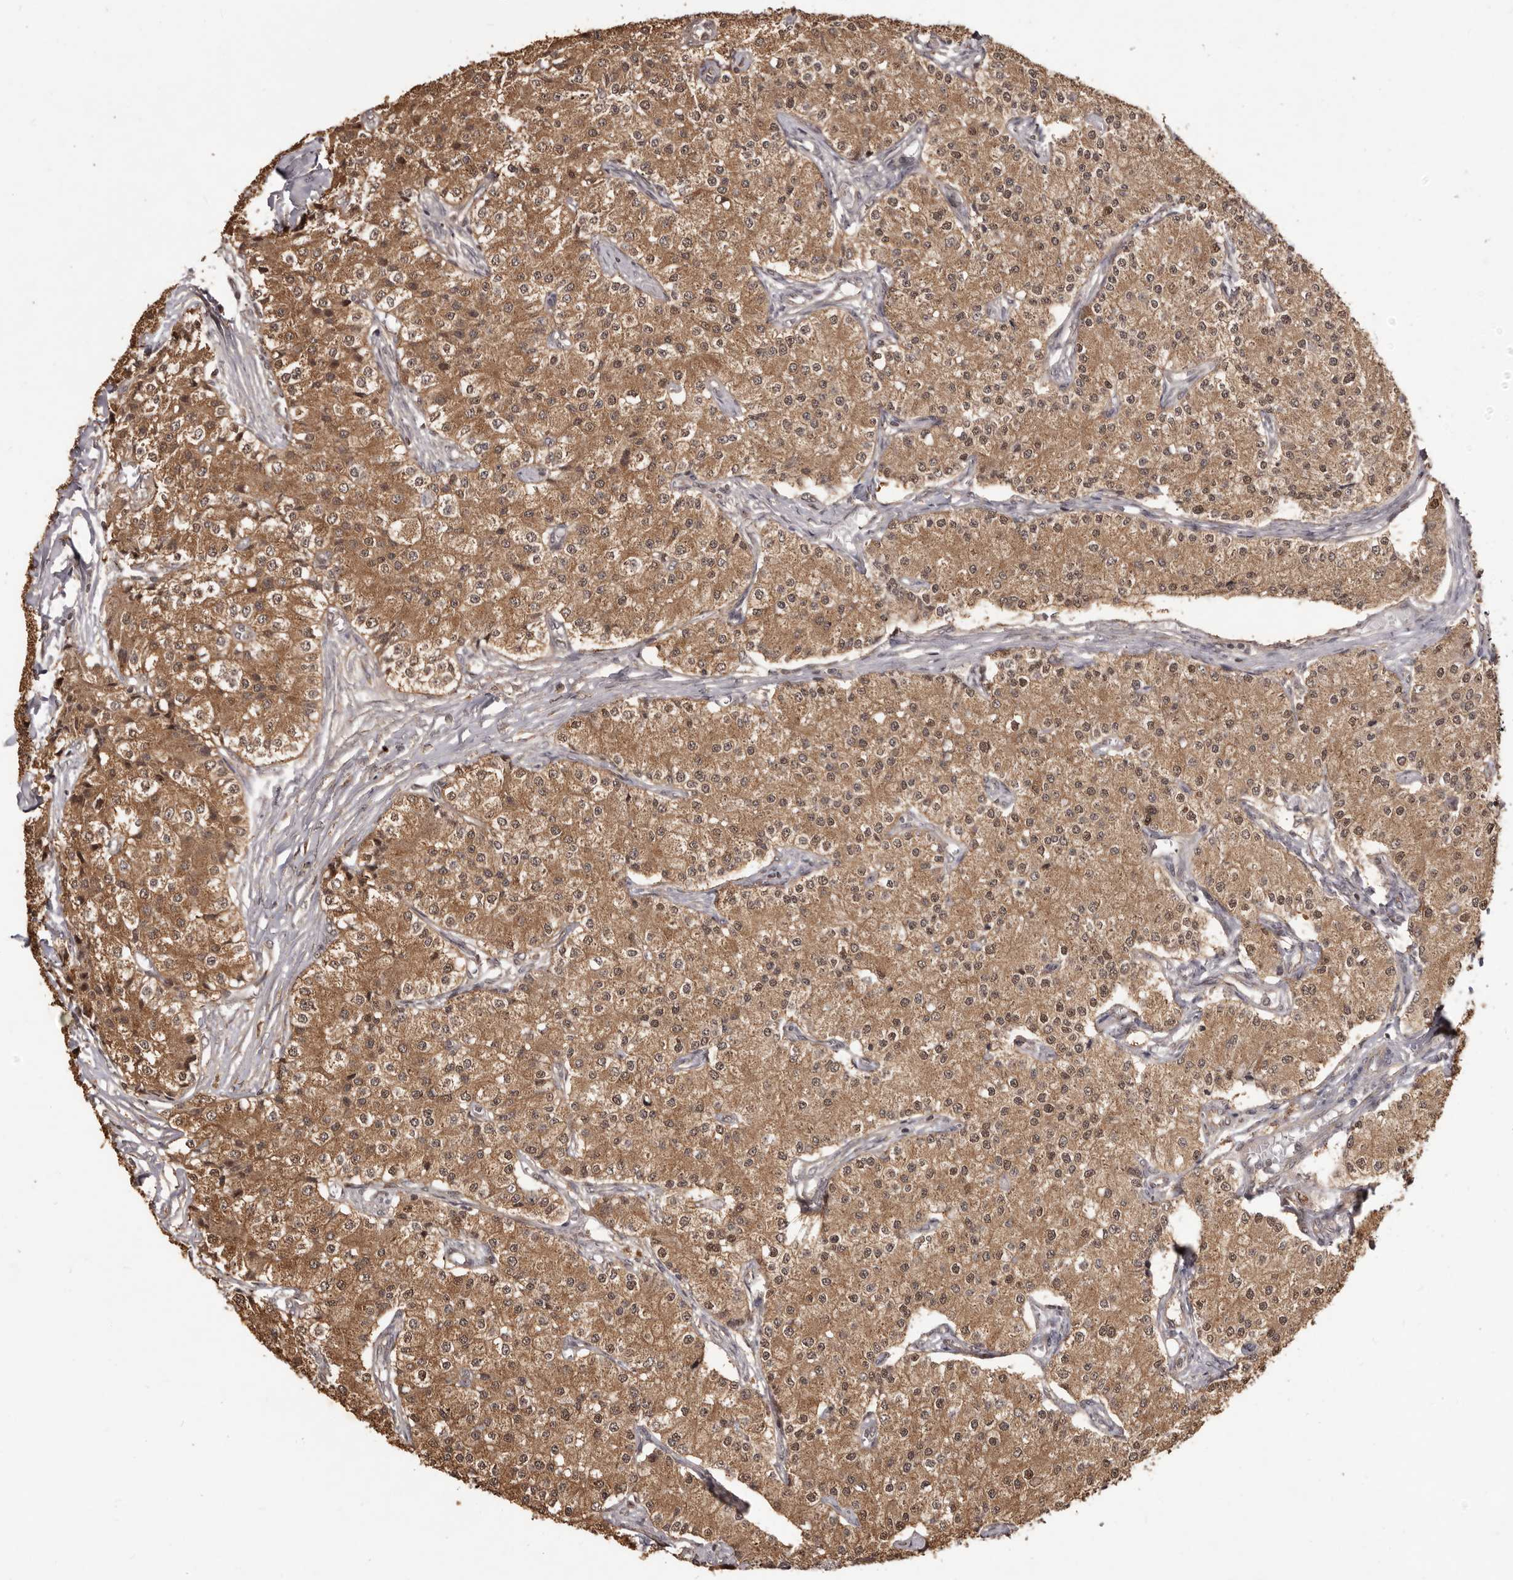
{"staining": {"intensity": "moderate", "quantity": ">75%", "location": "cytoplasmic/membranous"}, "tissue": "carcinoid", "cell_type": "Tumor cells", "image_type": "cancer", "snomed": [{"axis": "morphology", "description": "Carcinoid, malignant, NOS"}, {"axis": "topography", "description": "Colon"}], "caption": "IHC photomicrograph of neoplastic tissue: human carcinoid stained using immunohistochemistry (IHC) demonstrates medium levels of moderate protein expression localized specifically in the cytoplasmic/membranous of tumor cells, appearing as a cytoplasmic/membranous brown color.", "gene": "MTO1", "patient": {"sex": "female", "age": 52}}